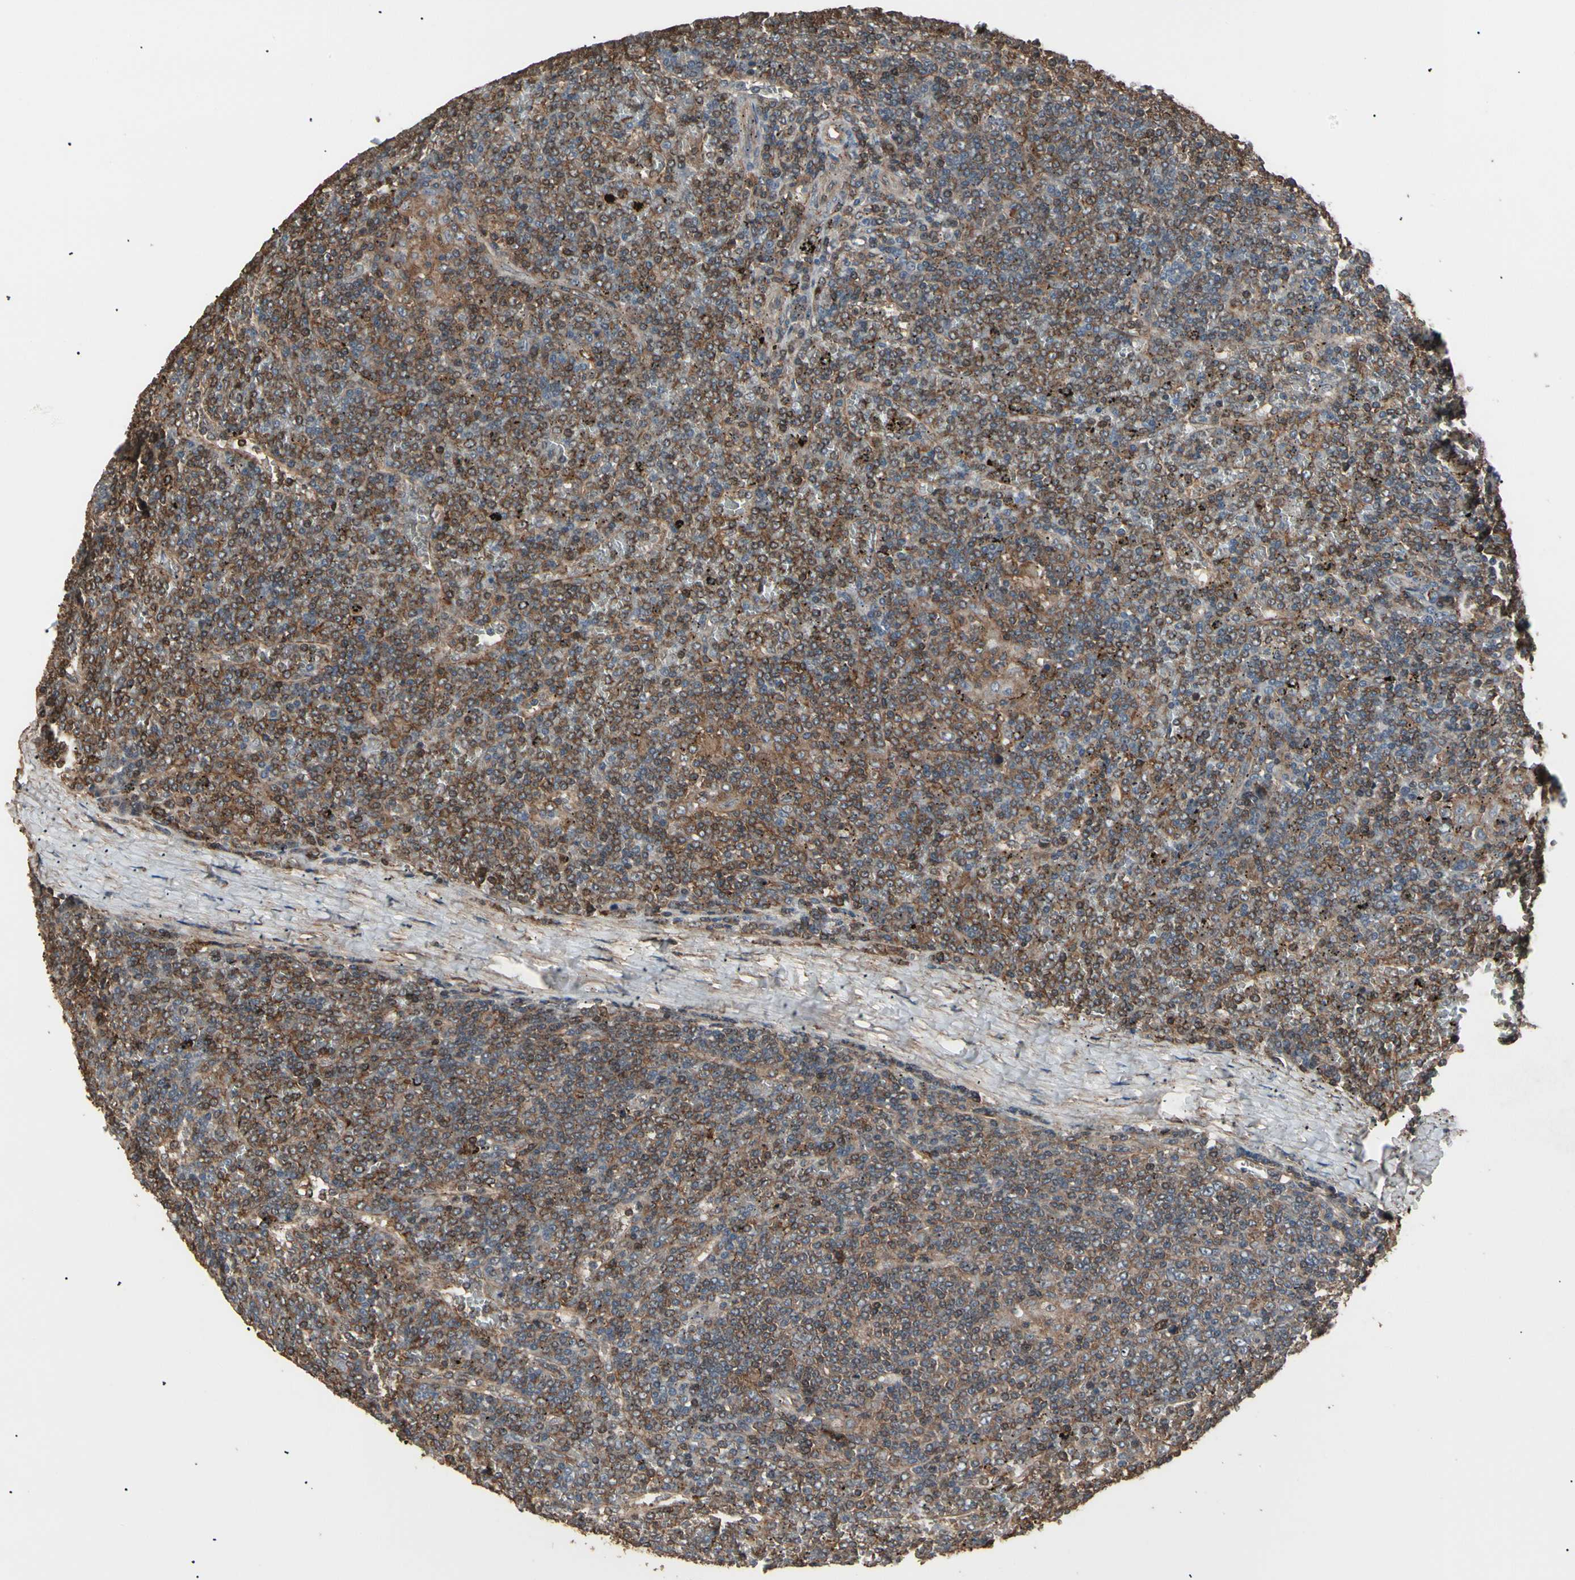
{"staining": {"intensity": "moderate", "quantity": ">75%", "location": "cytoplasmic/membranous"}, "tissue": "lymphoma", "cell_type": "Tumor cells", "image_type": "cancer", "snomed": [{"axis": "morphology", "description": "Malignant lymphoma, non-Hodgkin's type, Low grade"}, {"axis": "topography", "description": "Spleen"}], "caption": "Human lymphoma stained with a protein marker reveals moderate staining in tumor cells.", "gene": "MAPK13", "patient": {"sex": "female", "age": 19}}